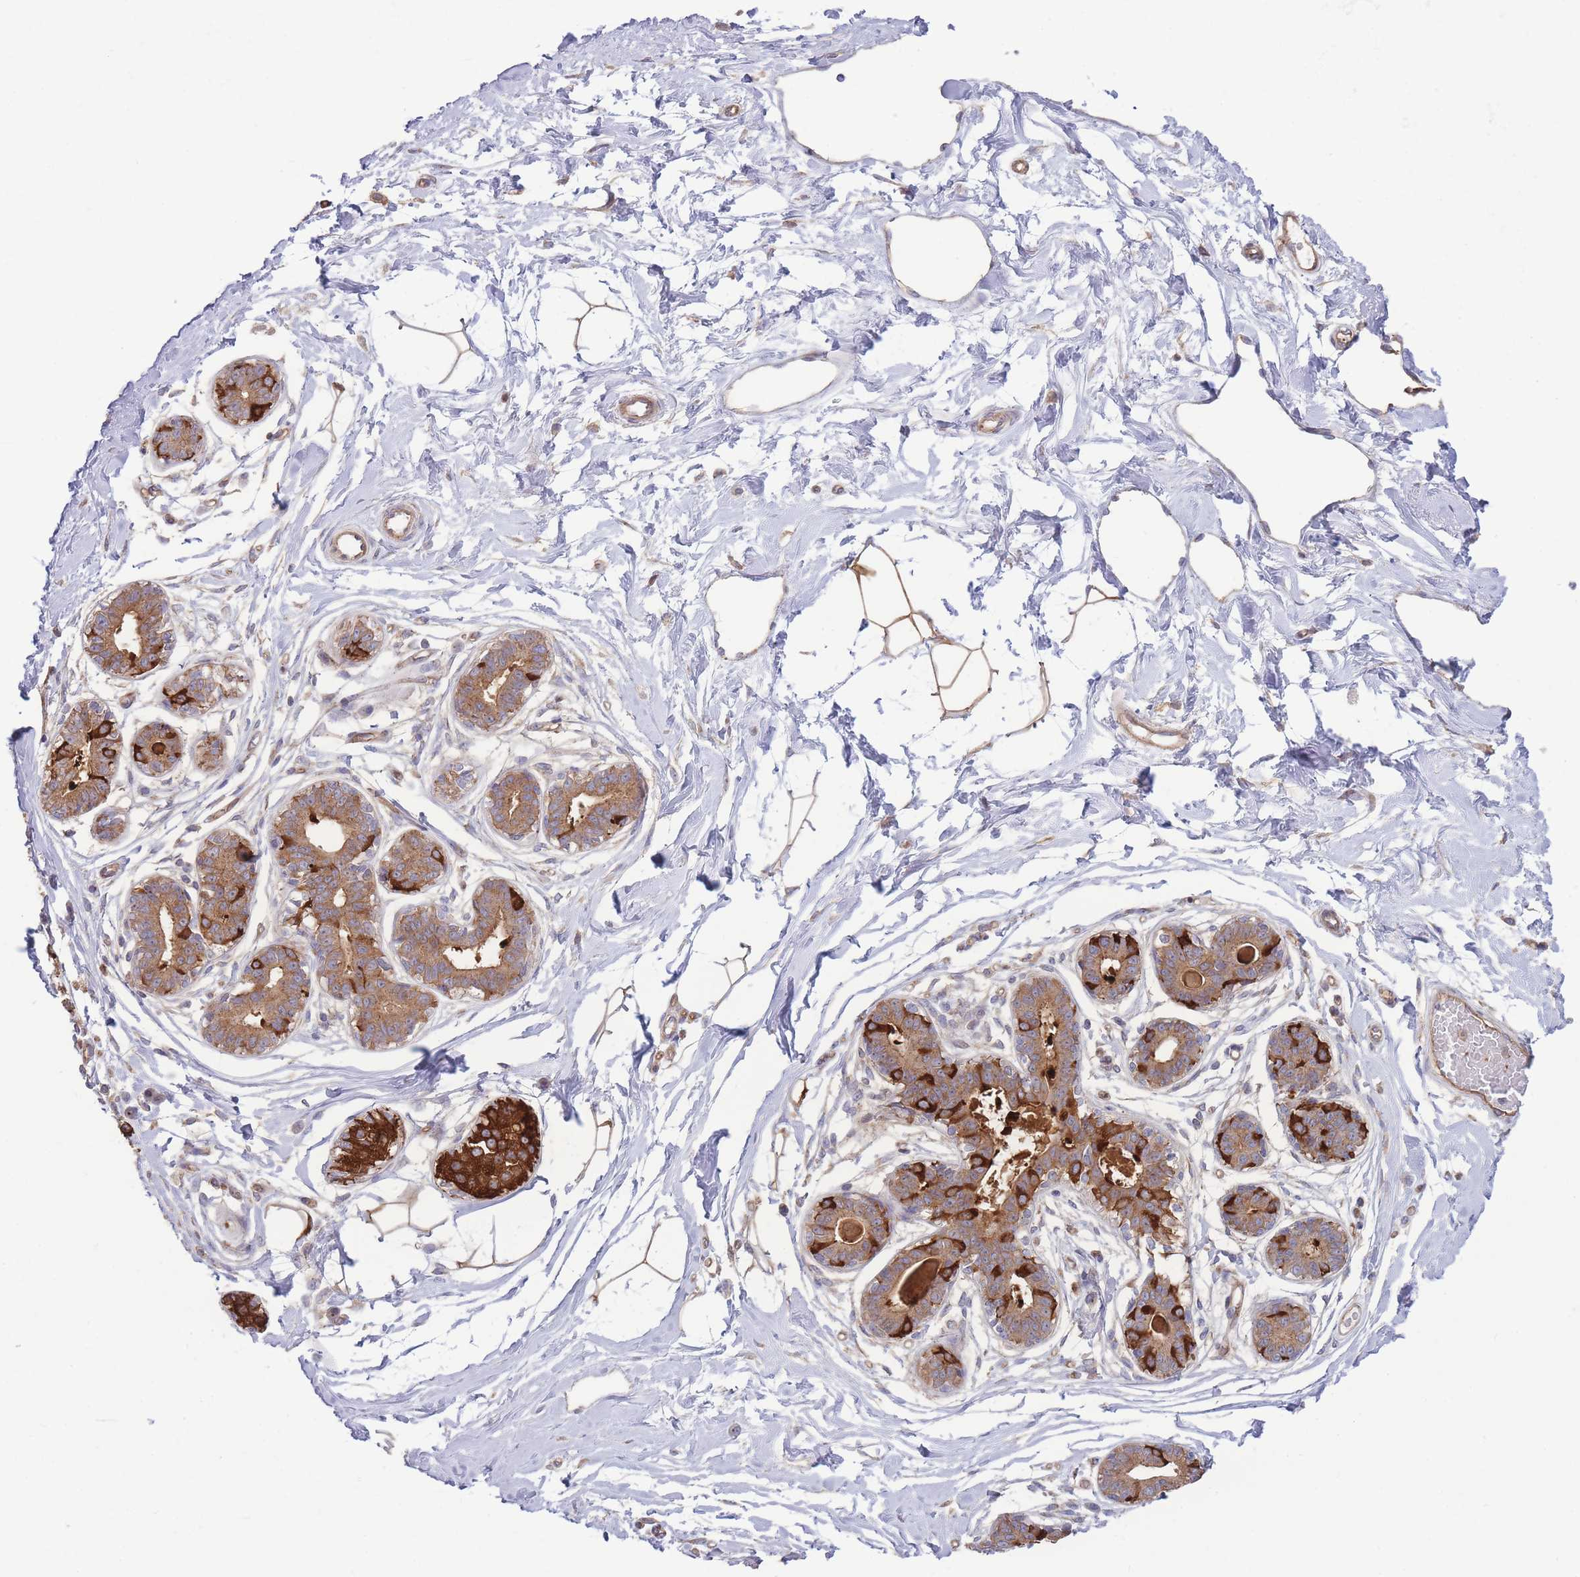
{"staining": {"intensity": "weak", "quantity": ">75%", "location": "cytoplasmic/membranous"}, "tissue": "breast", "cell_type": "Adipocytes", "image_type": "normal", "snomed": [{"axis": "morphology", "description": "Normal tissue, NOS"}, {"axis": "topography", "description": "Breast"}], "caption": "Immunohistochemical staining of unremarkable human breast exhibits >75% levels of weak cytoplasmic/membranous protein staining in approximately >75% of adipocytes. The staining was performed using DAB (3,3'-diaminobenzidine) to visualize the protein expression in brown, while the nuclei were stained in blue with hematoxylin (Magnification: 20x).", "gene": "STEAP3", "patient": {"sex": "female", "age": 45}}